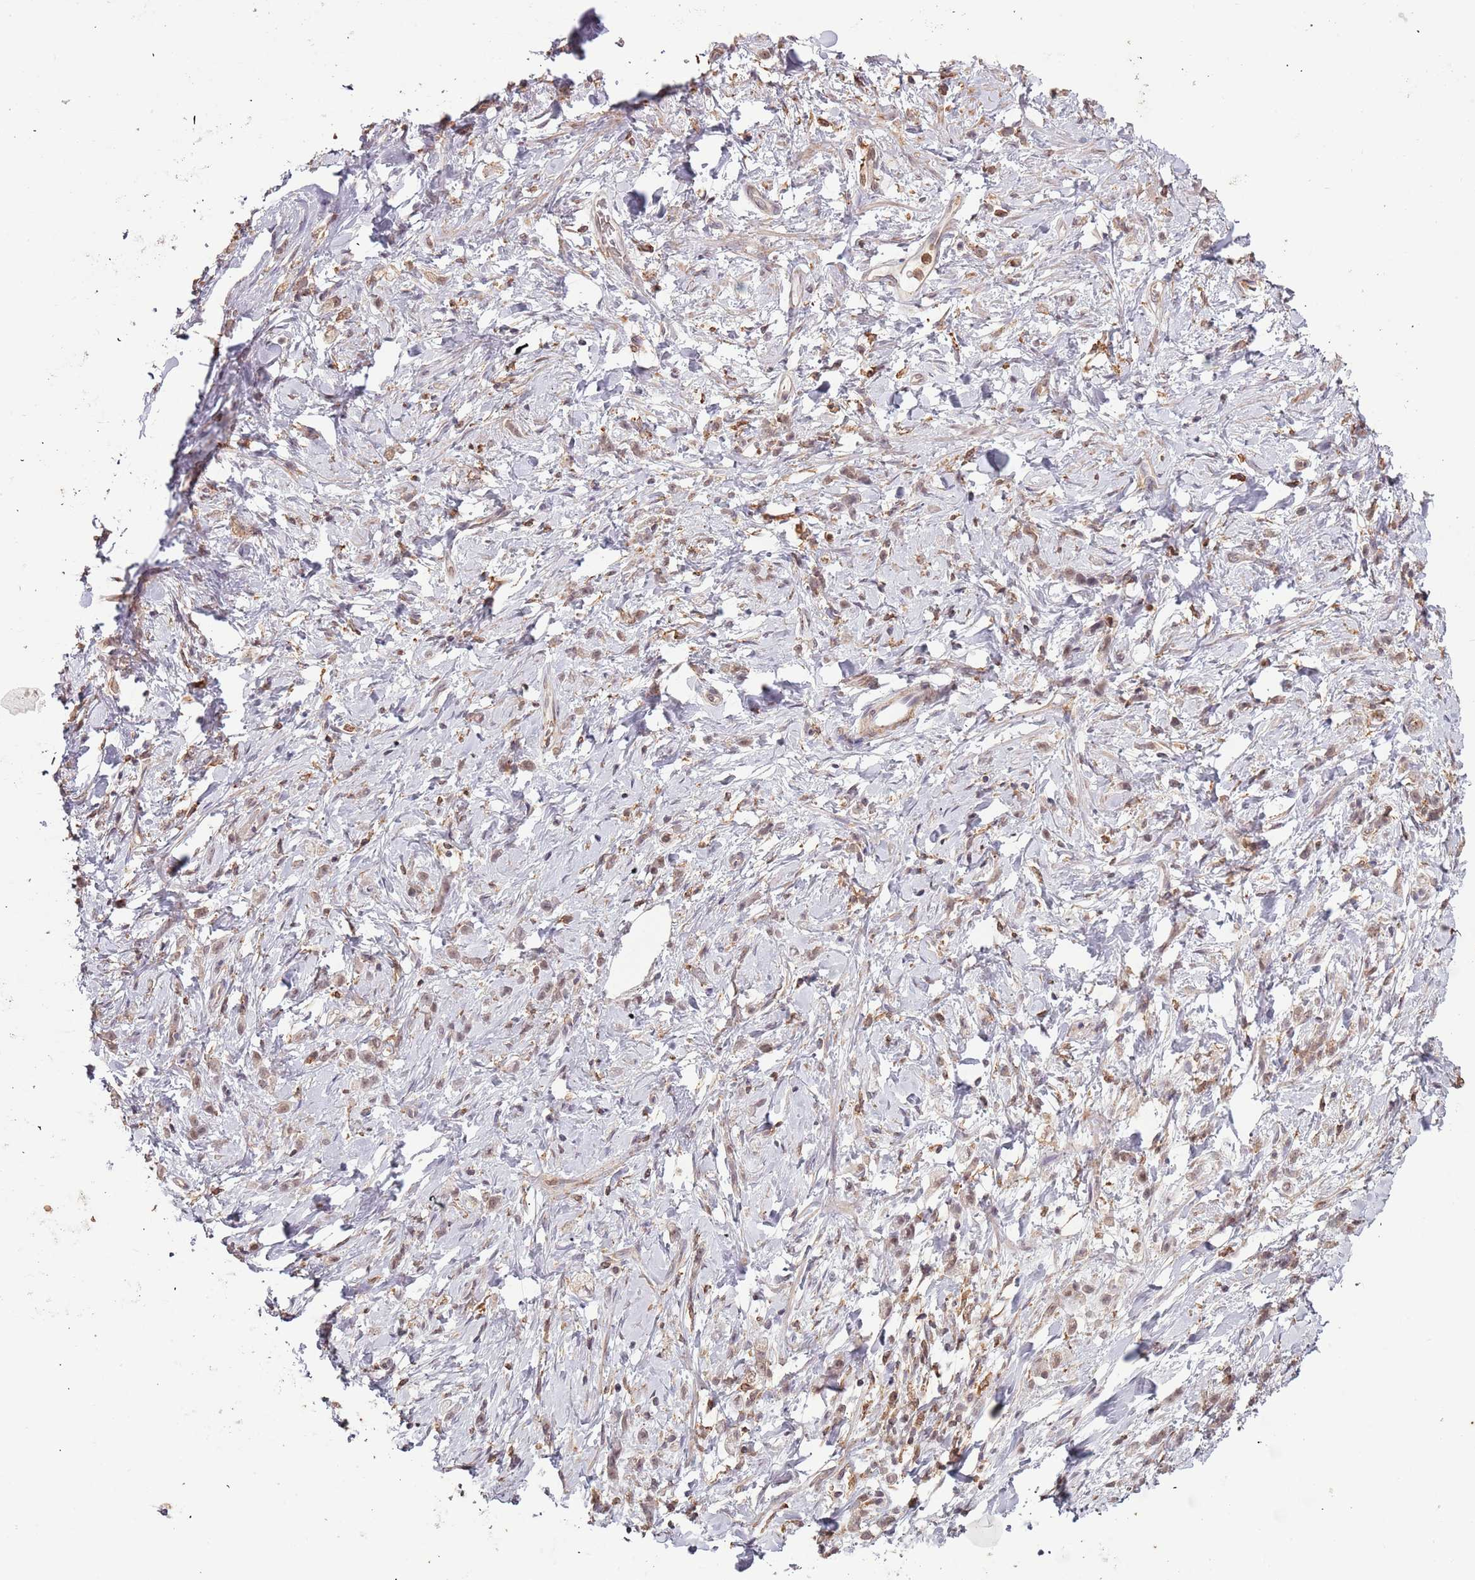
{"staining": {"intensity": "weak", "quantity": "25%-75%", "location": "cytoplasmic/membranous"}, "tissue": "stomach cancer", "cell_type": "Tumor cells", "image_type": "cancer", "snomed": [{"axis": "morphology", "description": "Adenocarcinoma, NOS"}, {"axis": "topography", "description": "Stomach"}], "caption": "Human adenocarcinoma (stomach) stained with a brown dye shows weak cytoplasmic/membranous positive positivity in approximately 25%-75% of tumor cells.", "gene": "ATOSB", "patient": {"sex": "female", "age": 60}}